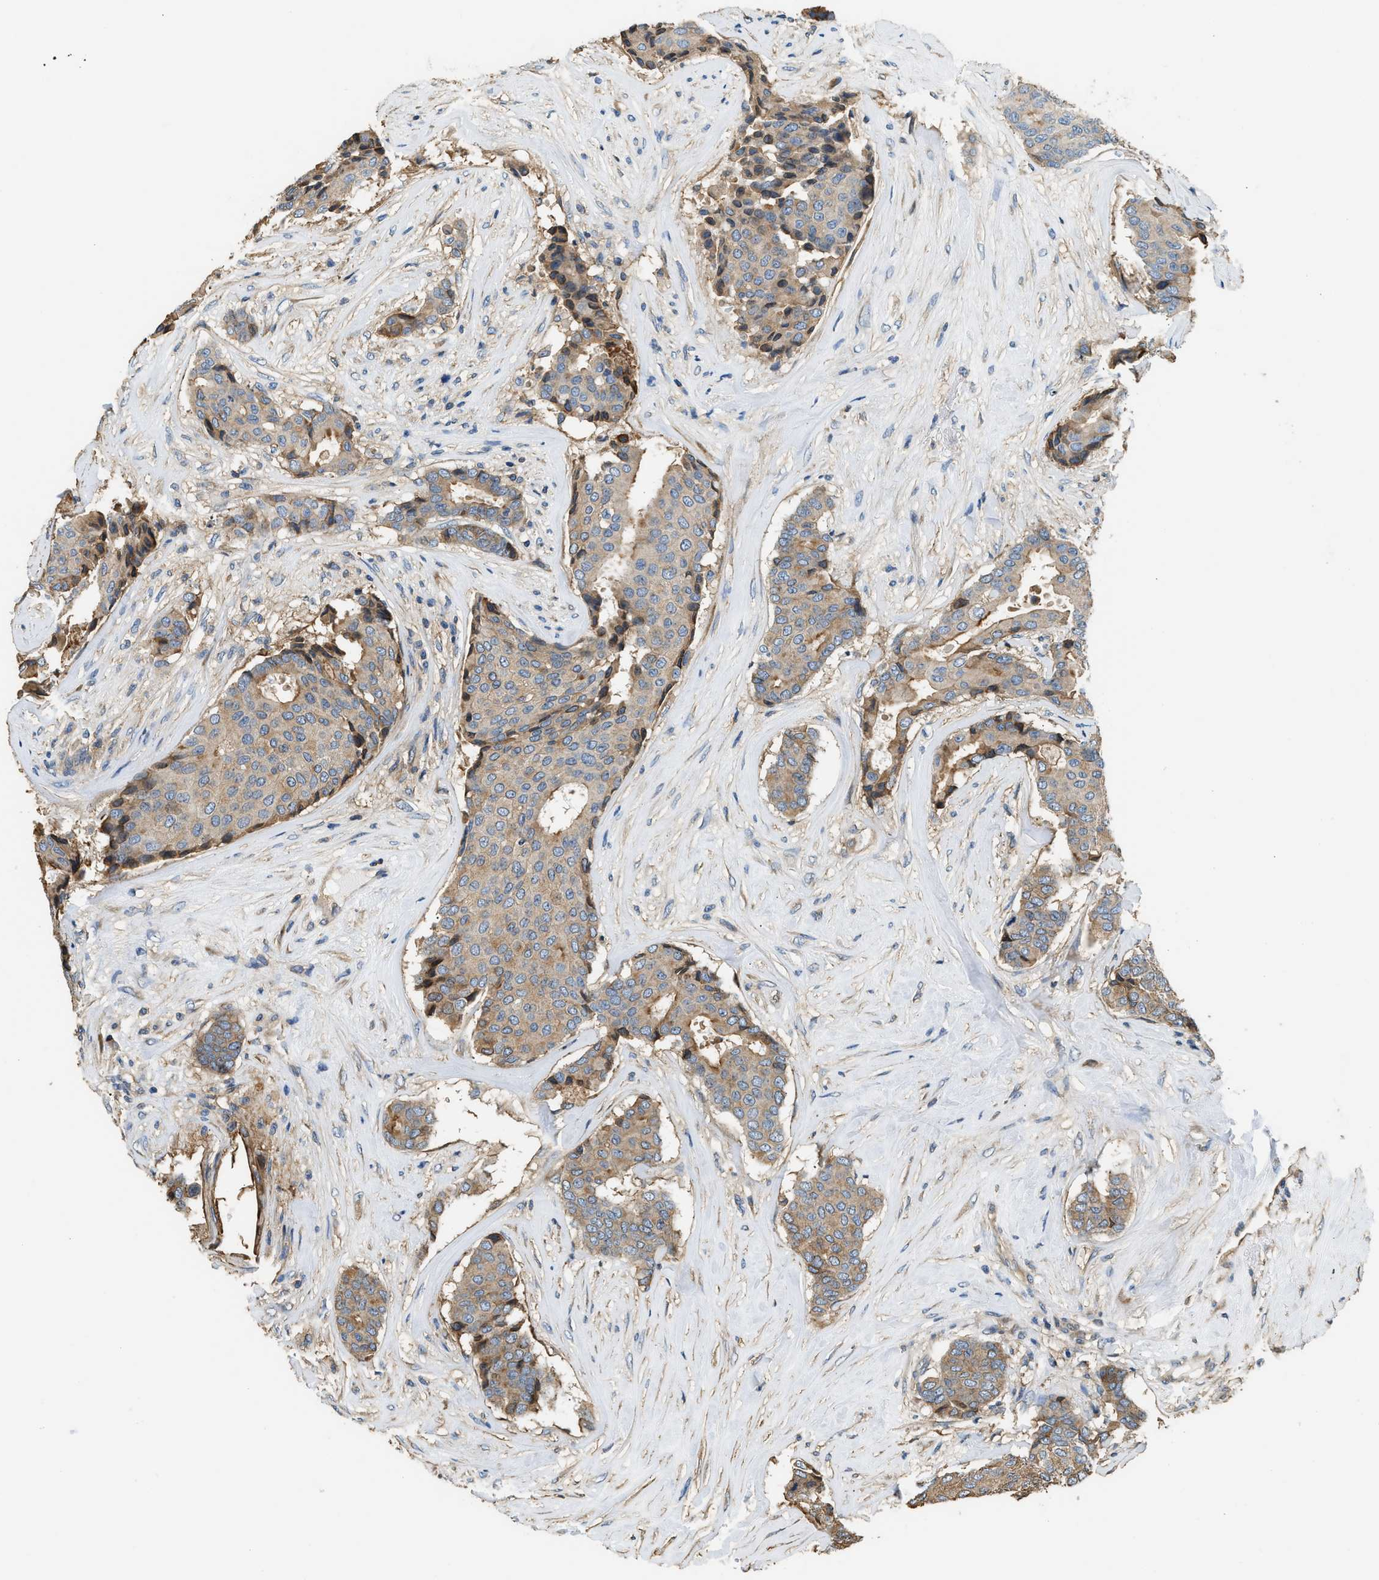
{"staining": {"intensity": "weak", "quantity": ">75%", "location": "cytoplasmic/membranous"}, "tissue": "breast cancer", "cell_type": "Tumor cells", "image_type": "cancer", "snomed": [{"axis": "morphology", "description": "Duct carcinoma"}, {"axis": "topography", "description": "Breast"}], "caption": "Immunohistochemistry (IHC) (DAB) staining of breast cancer reveals weak cytoplasmic/membranous protein positivity in about >75% of tumor cells. (DAB (3,3'-diaminobenzidine) IHC, brown staining for protein, blue staining for nuclei).", "gene": "ANXA3", "patient": {"sex": "female", "age": 75}}